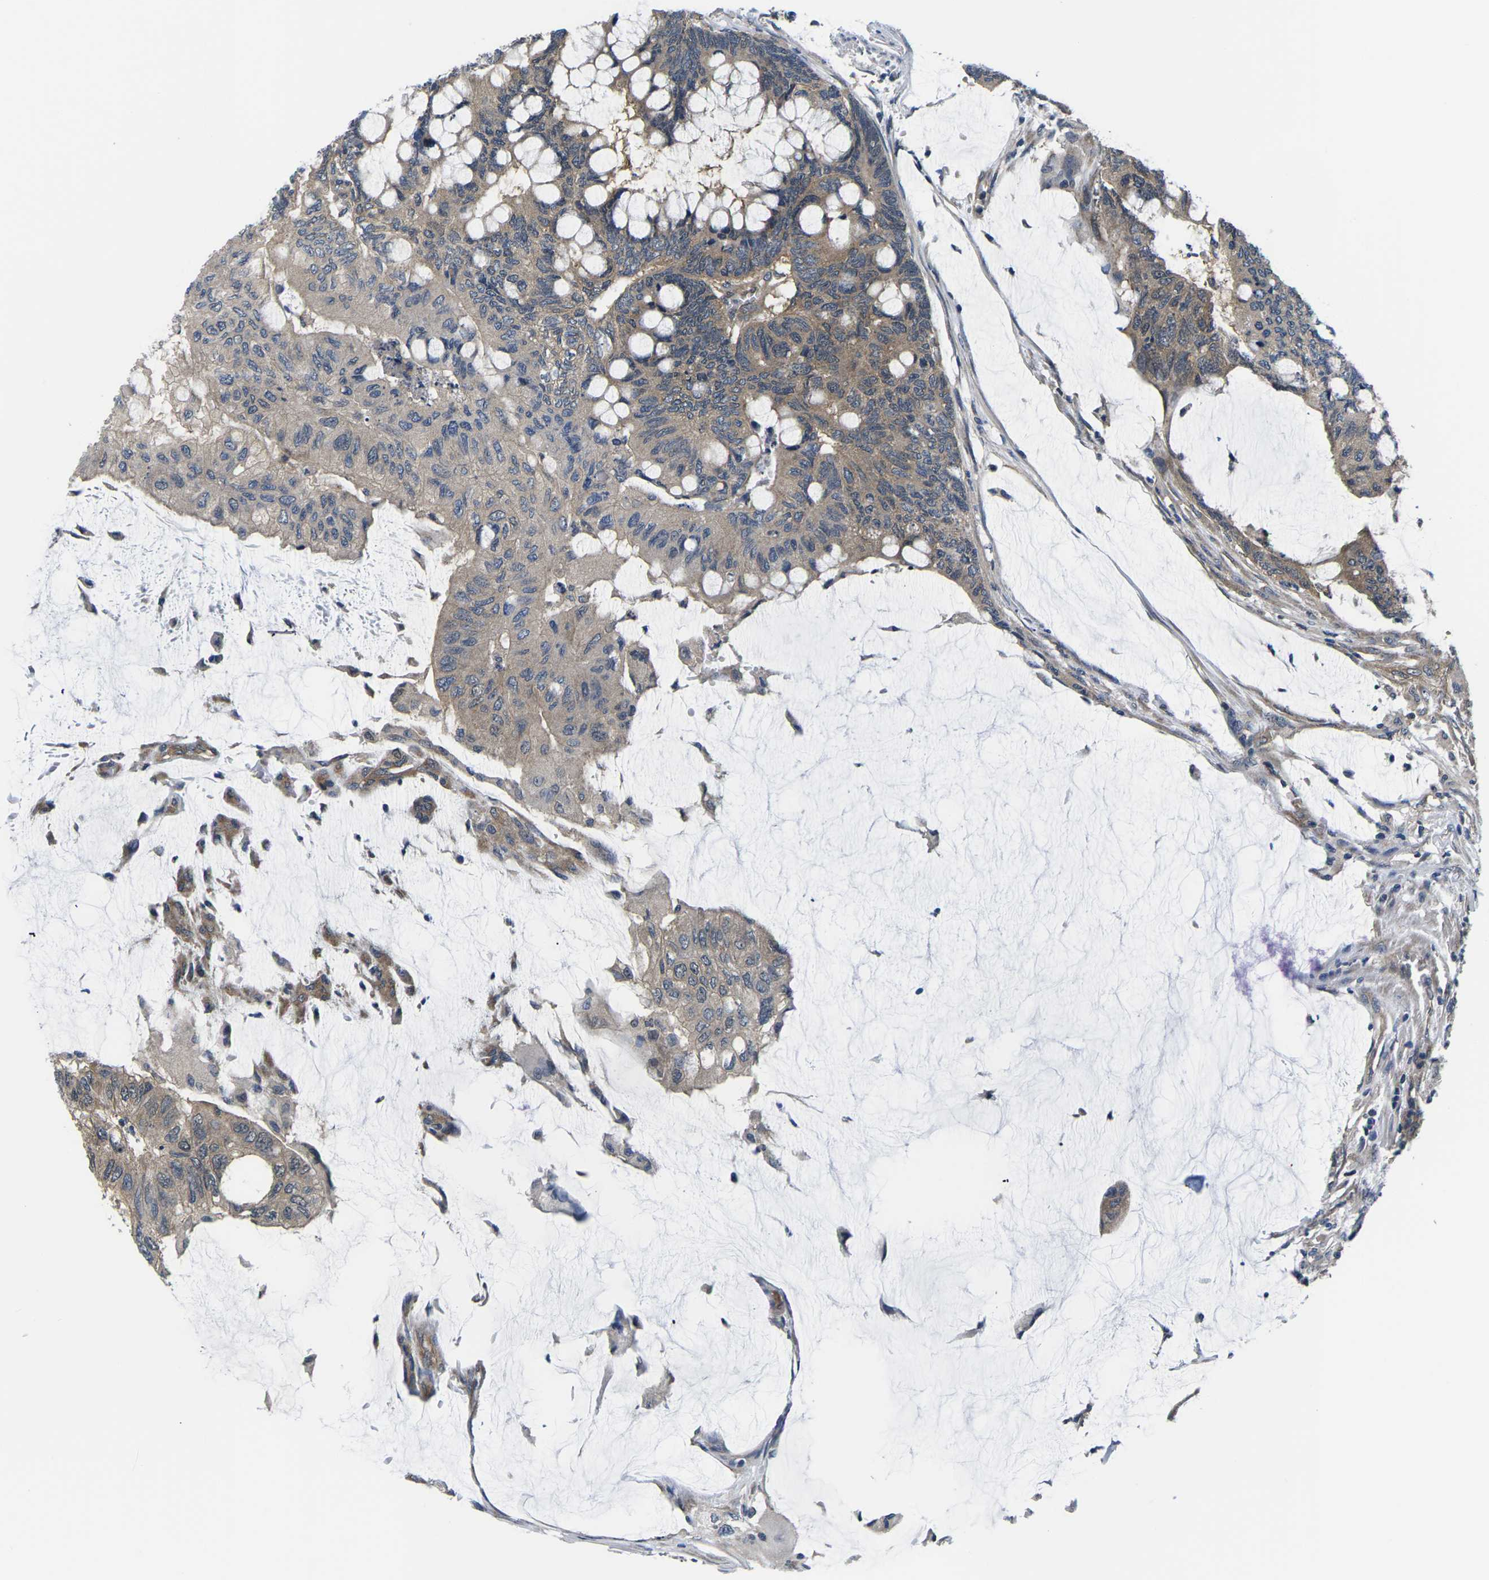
{"staining": {"intensity": "weak", "quantity": ">75%", "location": "cytoplasmic/membranous"}, "tissue": "colorectal cancer", "cell_type": "Tumor cells", "image_type": "cancer", "snomed": [{"axis": "morphology", "description": "Normal tissue, NOS"}, {"axis": "morphology", "description": "Adenocarcinoma, NOS"}, {"axis": "topography", "description": "Rectum"}], "caption": "The immunohistochemical stain highlights weak cytoplasmic/membranous expression in tumor cells of colorectal cancer (adenocarcinoma) tissue.", "gene": "GSK3B", "patient": {"sex": "male", "age": 92}}